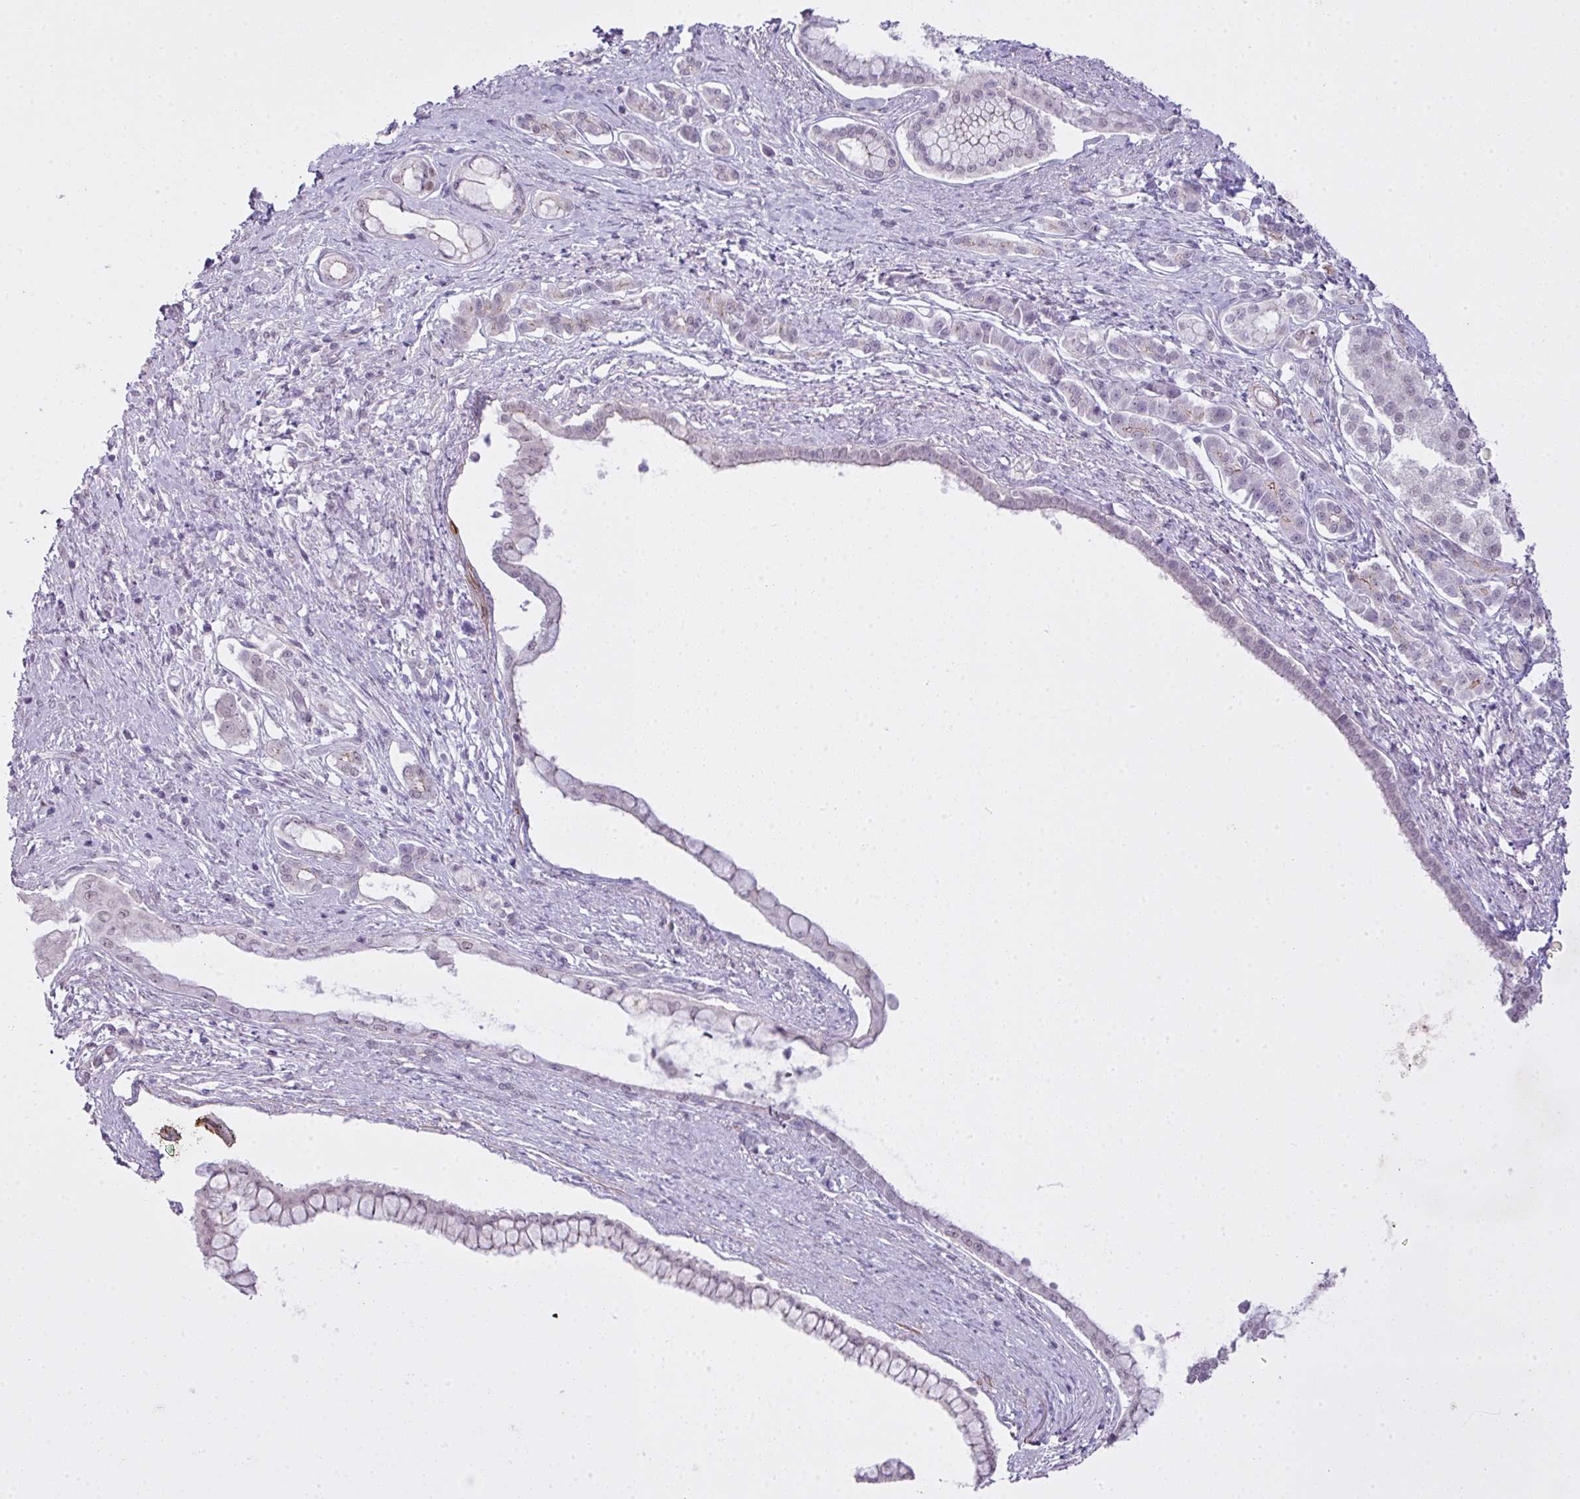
{"staining": {"intensity": "negative", "quantity": "none", "location": "none"}, "tissue": "pancreatic cancer", "cell_type": "Tumor cells", "image_type": "cancer", "snomed": [{"axis": "morphology", "description": "Adenocarcinoma, NOS"}, {"axis": "topography", "description": "Pancreas"}], "caption": "High magnification brightfield microscopy of pancreatic adenocarcinoma stained with DAB (3,3'-diaminobenzidine) (brown) and counterstained with hematoxylin (blue): tumor cells show no significant expression.", "gene": "ZNF688", "patient": {"sex": "male", "age": 70}}